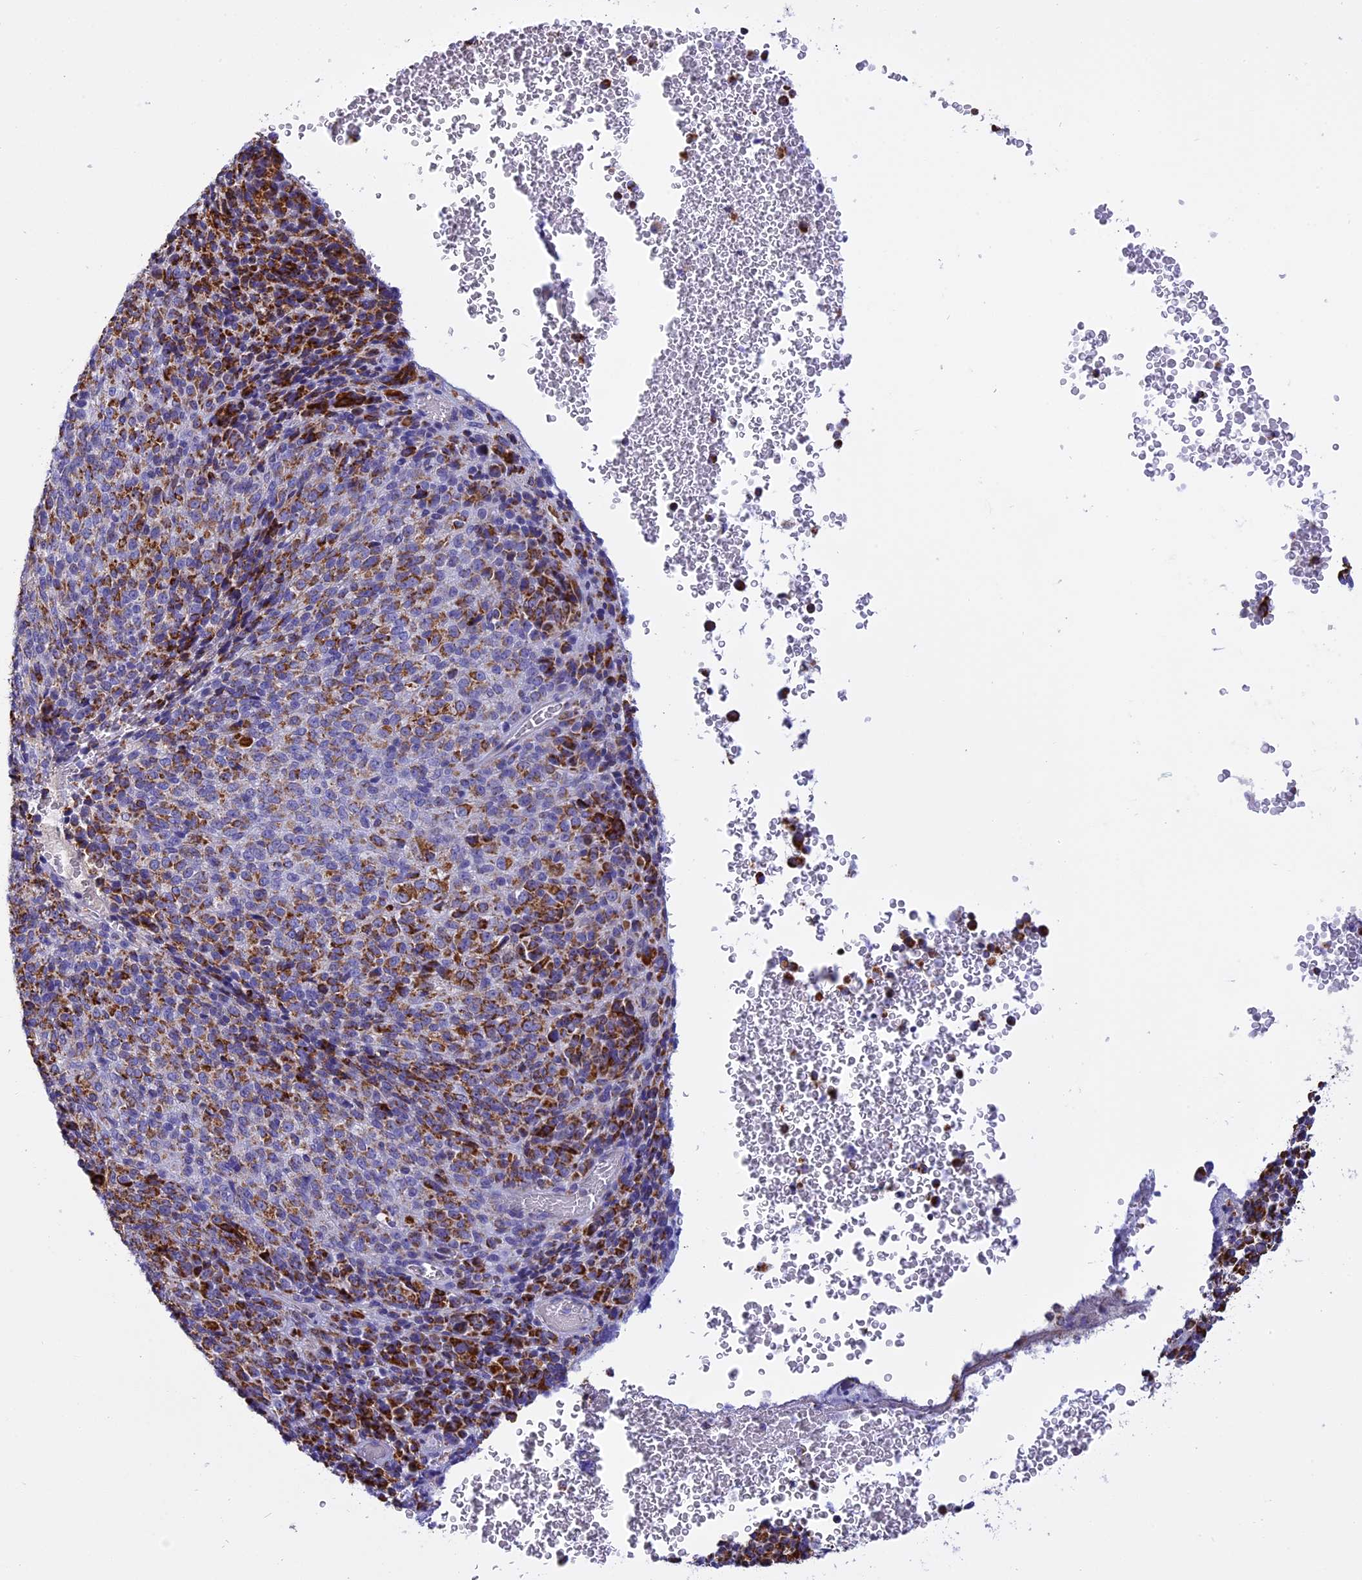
{"staining": {"intensity": "moderate", "quantity": ">75%", "location": "cytoplasmic/membranous"}, "tissue": "melanoma", "cell_type": "Tumor cells", "image_type": "cancer", "snomed": [{"axis": "morphology", "description": "Malignant melanoma, Metastatic site"}, {"axis": "topography", "description": "Brain"}], "caption": "Immunohistochemistry (IHC) image of malignant melanoma (metastatic site) stained for a protein (brown), which displays medium levels of moderate cytoplasmic/membranous positivity in about >75% of tumor cells.", "gene": "KCNG1", "patient": {"sex": "female", "age": 56}}